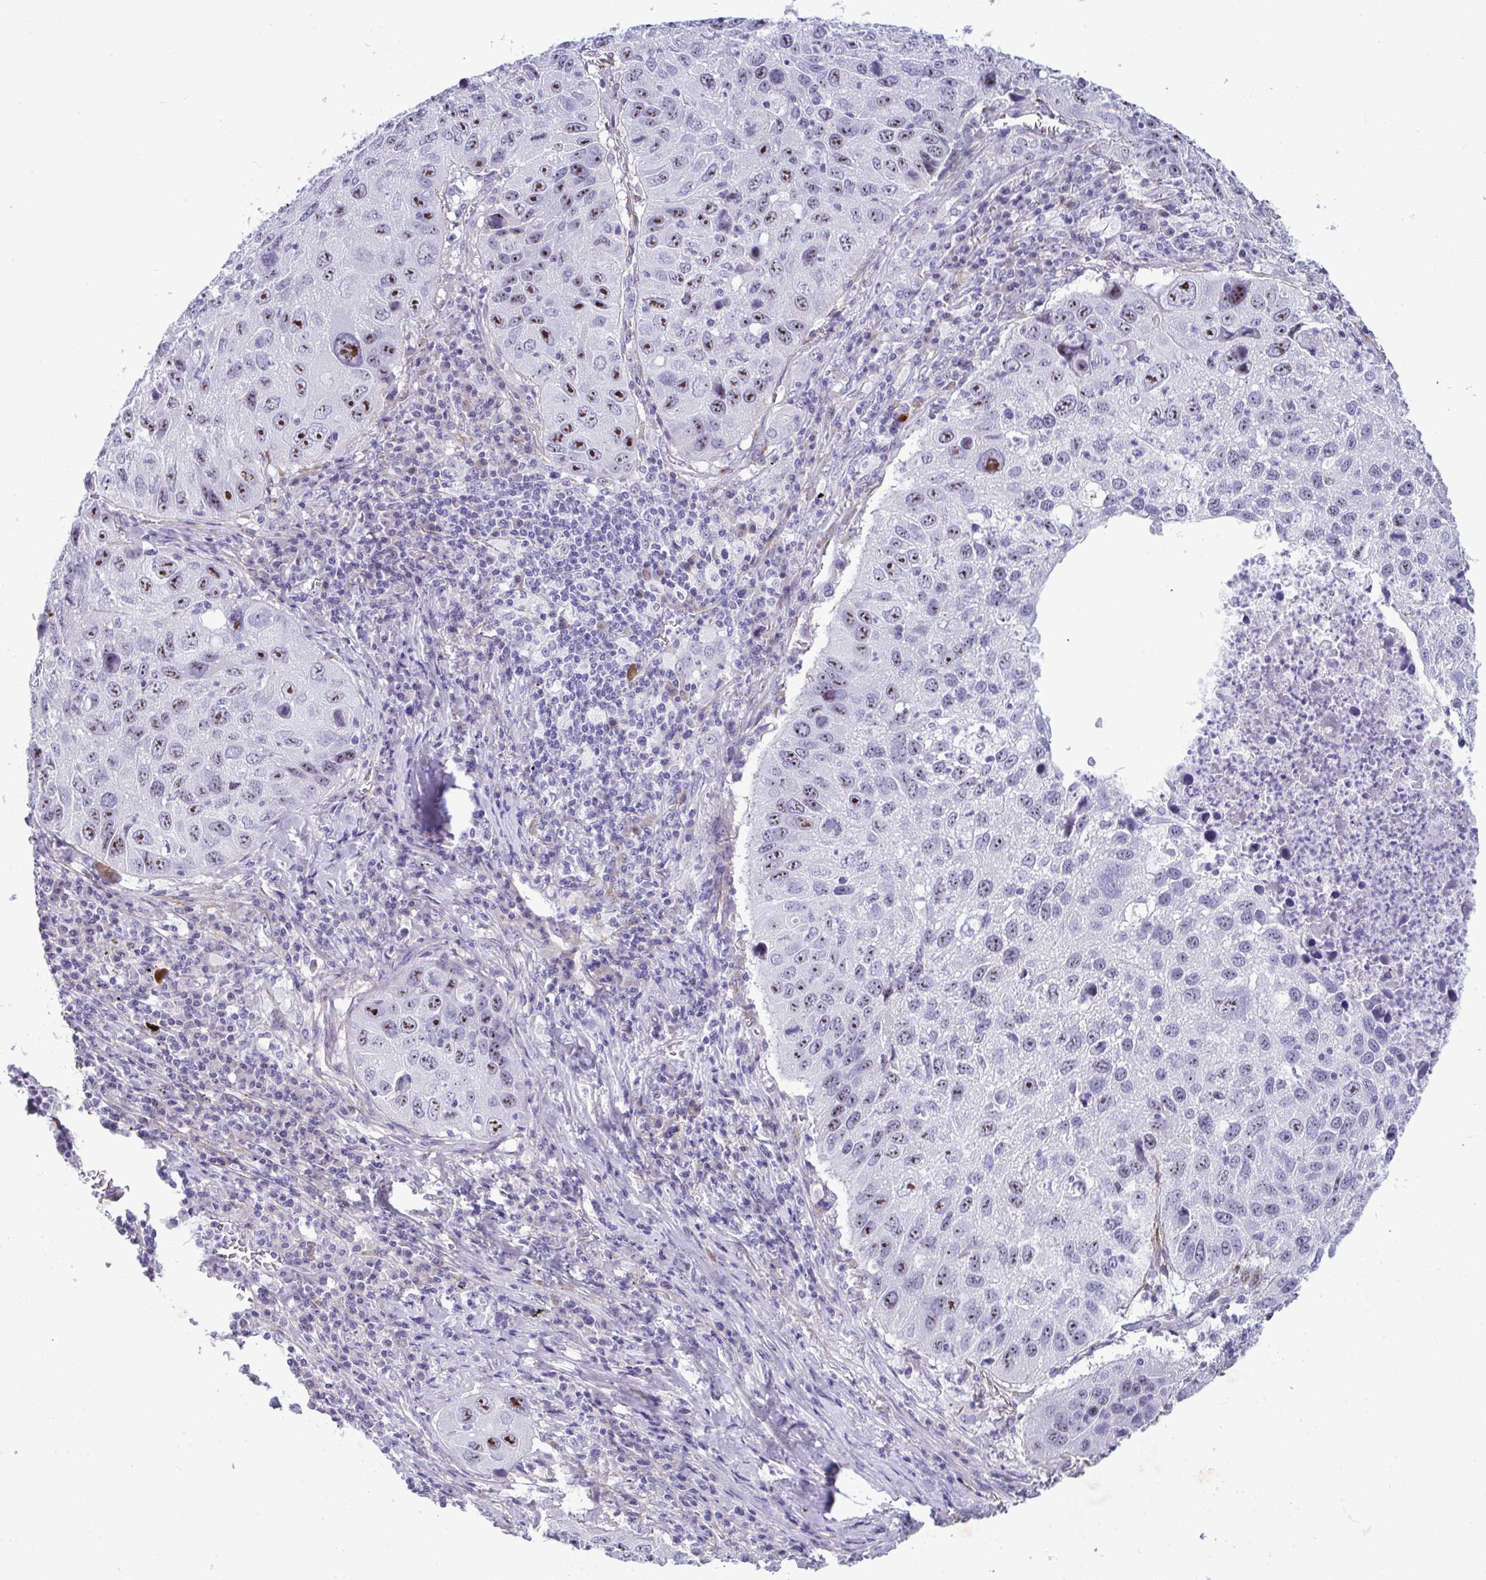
{"staining": {"intensity": "strong", "quantity": "25%-75%", "location": "nuclear"}, "tissue": "lung cancer", "cell_type": "Tumor cells", "image_type": "cancer", "snomed": [{"axis": "morphology", "description": "Squamous cell carcinoma, NOS"}, {"axis": "topography", "description": "Lung"}], "caption": "Immunohistochemistry of lung squamous cell carcinoma shows high levels of strong nuclear staining in approximately 25%-75% of tumor cells. (DAB IHC with brightfield microscopy, high magnification).", "gene": "LHFPL6", "patient": {"sex": "female", "age": 61}}